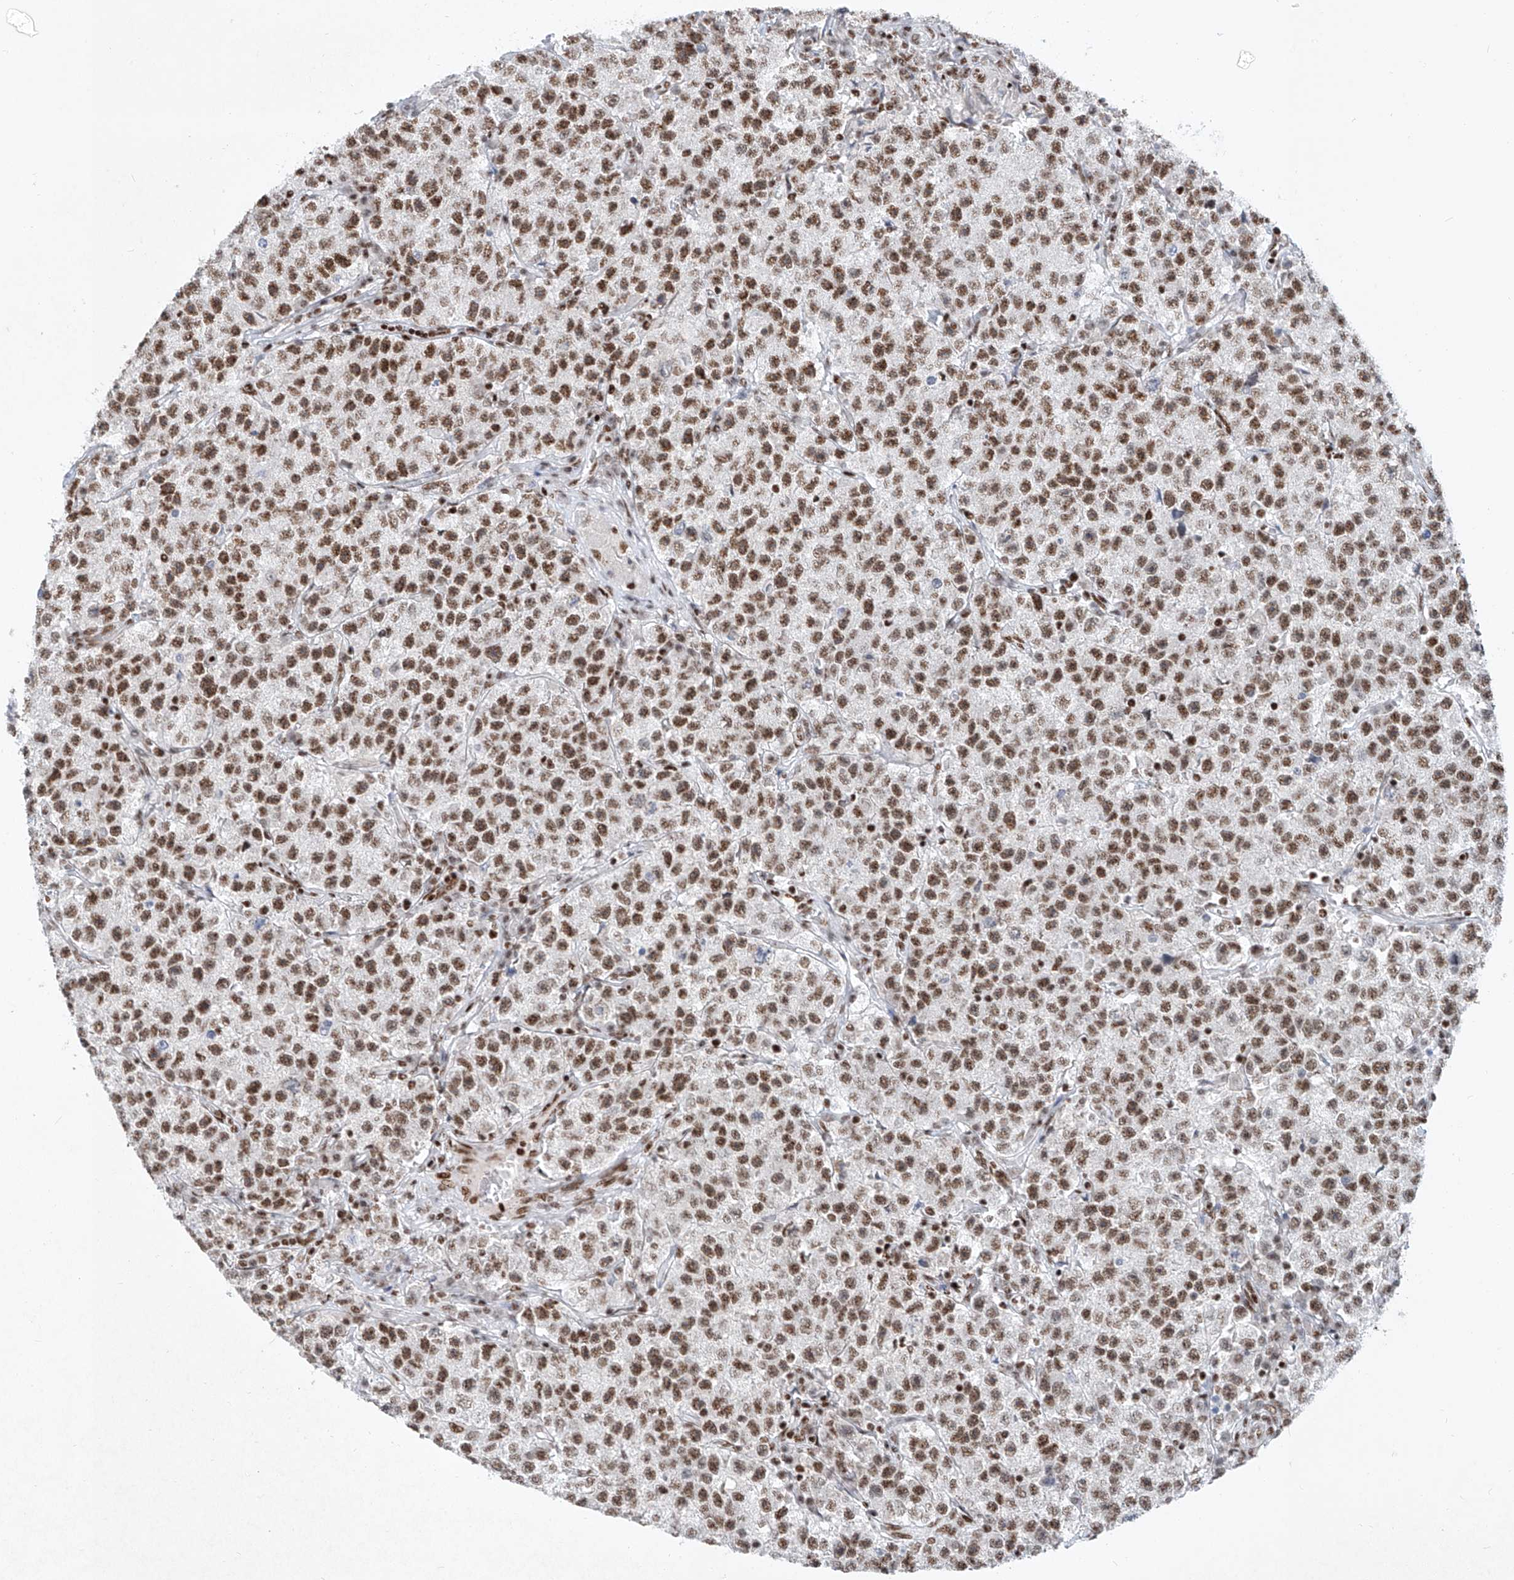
{"staining": {"intensity": "moderate", "quantity": ">75%", "location": "nuclear"}, "tissue": "testis cancer", "cell_type": "Tumor cells", "image_type": "cancer", "snomed": [{"axis": "morphology", "description": "Seminoma, NOS"}, {"axis": "topography", "description": "Testis"}], "caption": "Testis cancer was stained to show a protein in brown. There is medium levels of moderate nuclear expression in about >75% of tumor cells. (DAB IHC with brightfield microscopy, high magnification).", "gene": "TAF4", "patient": {"sex": "male", "age": 22}}